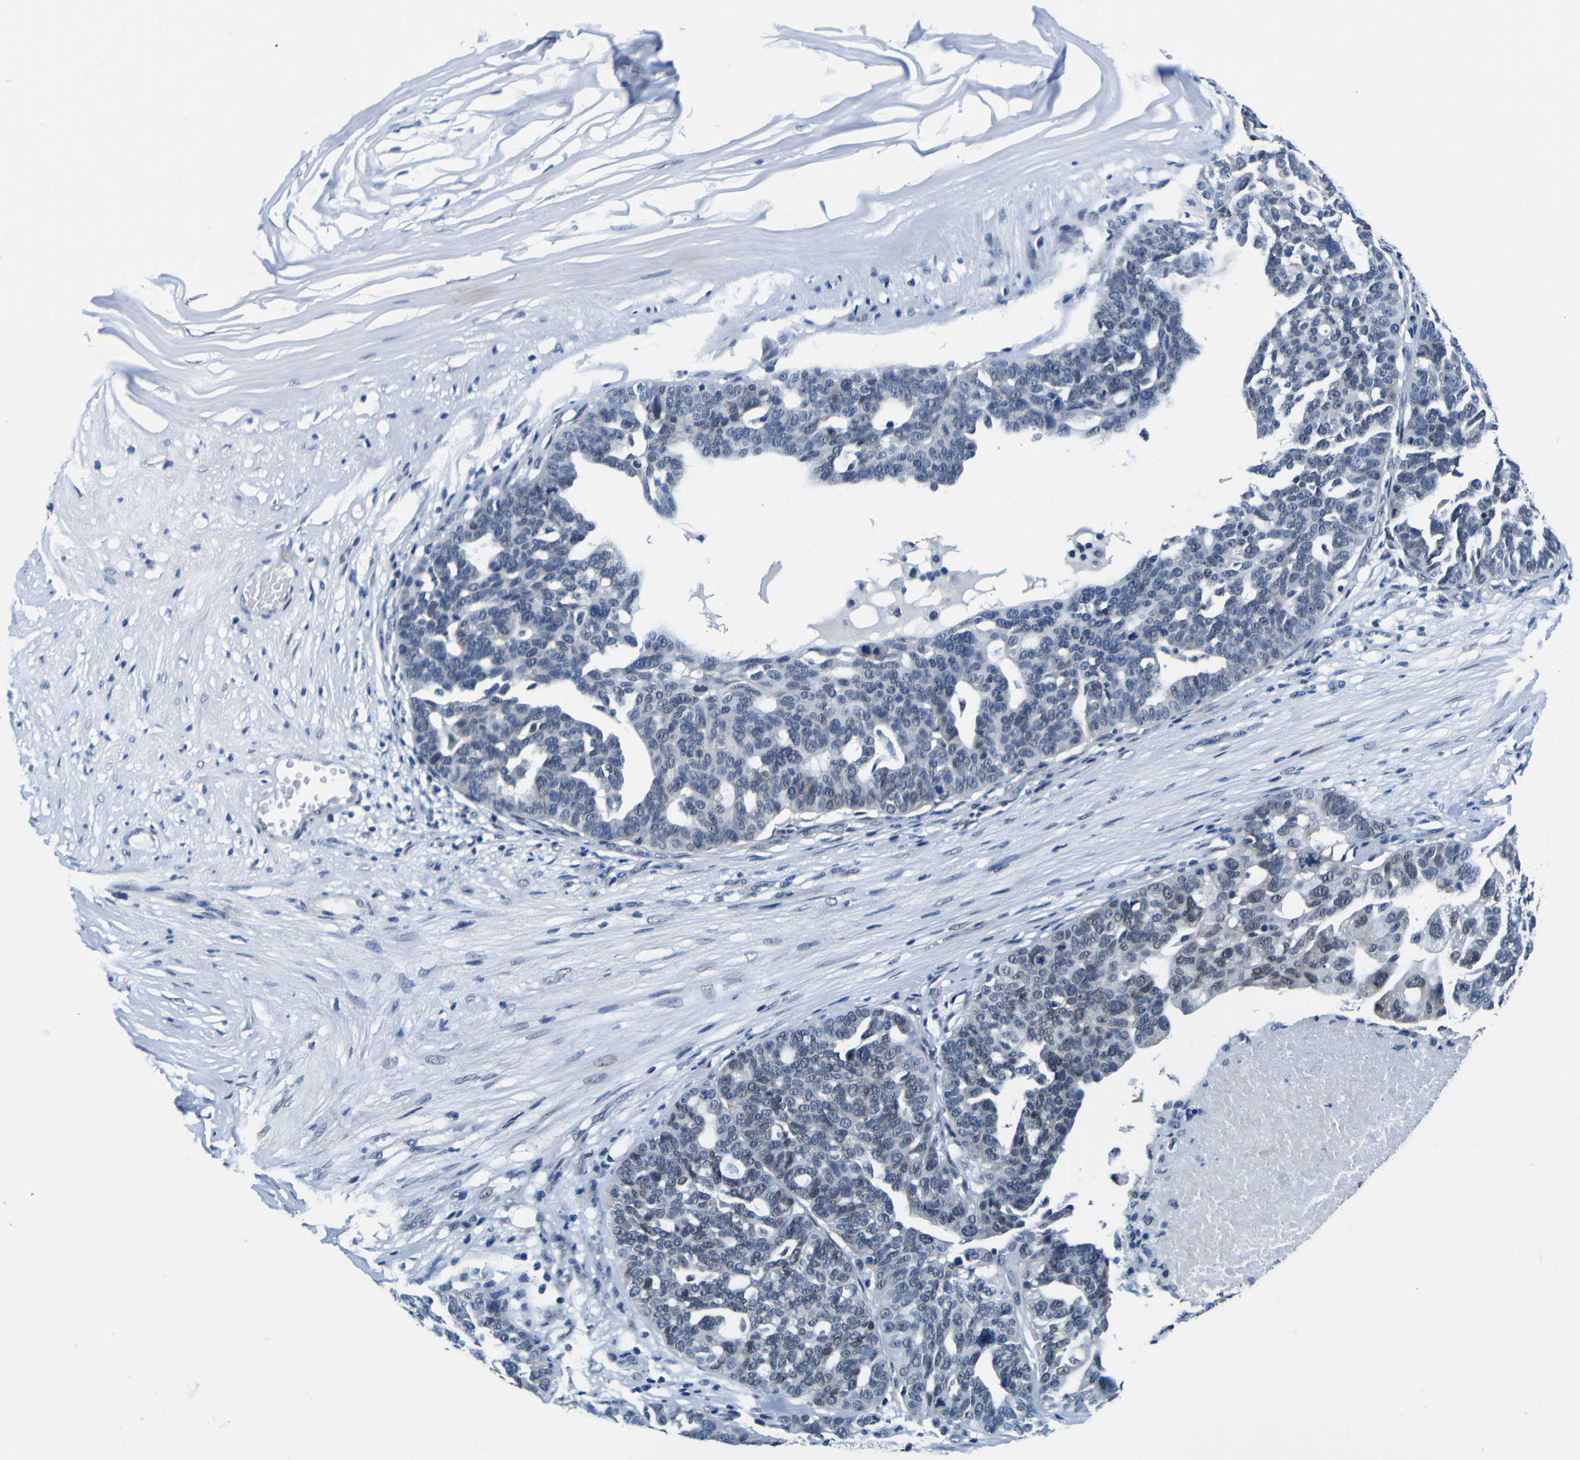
{"staining": {"intensity": "negative", "quantity": "none", "location": "none"}, "tissue": "ovarian cancer", "cell_type": "Tumor cells", "image_type": "cancer", "snomed": [{"axis": "morphology", "description": "Cystadenocarcinoma, serous, NOS"}, {"axis": "topography", "description": "Ovary"}], "caption": "Protein analysis of serous cystadenocarcinoma (ovarian) exhibits no significant positivity in tumor cells. Brightfield microscopy of immunohistochemistry stained with DAB (brown) and hematoxylin (blue), captured at high magnification.", "gene": "CUL4B", "patient": {"sex": "female", "age": 59}}